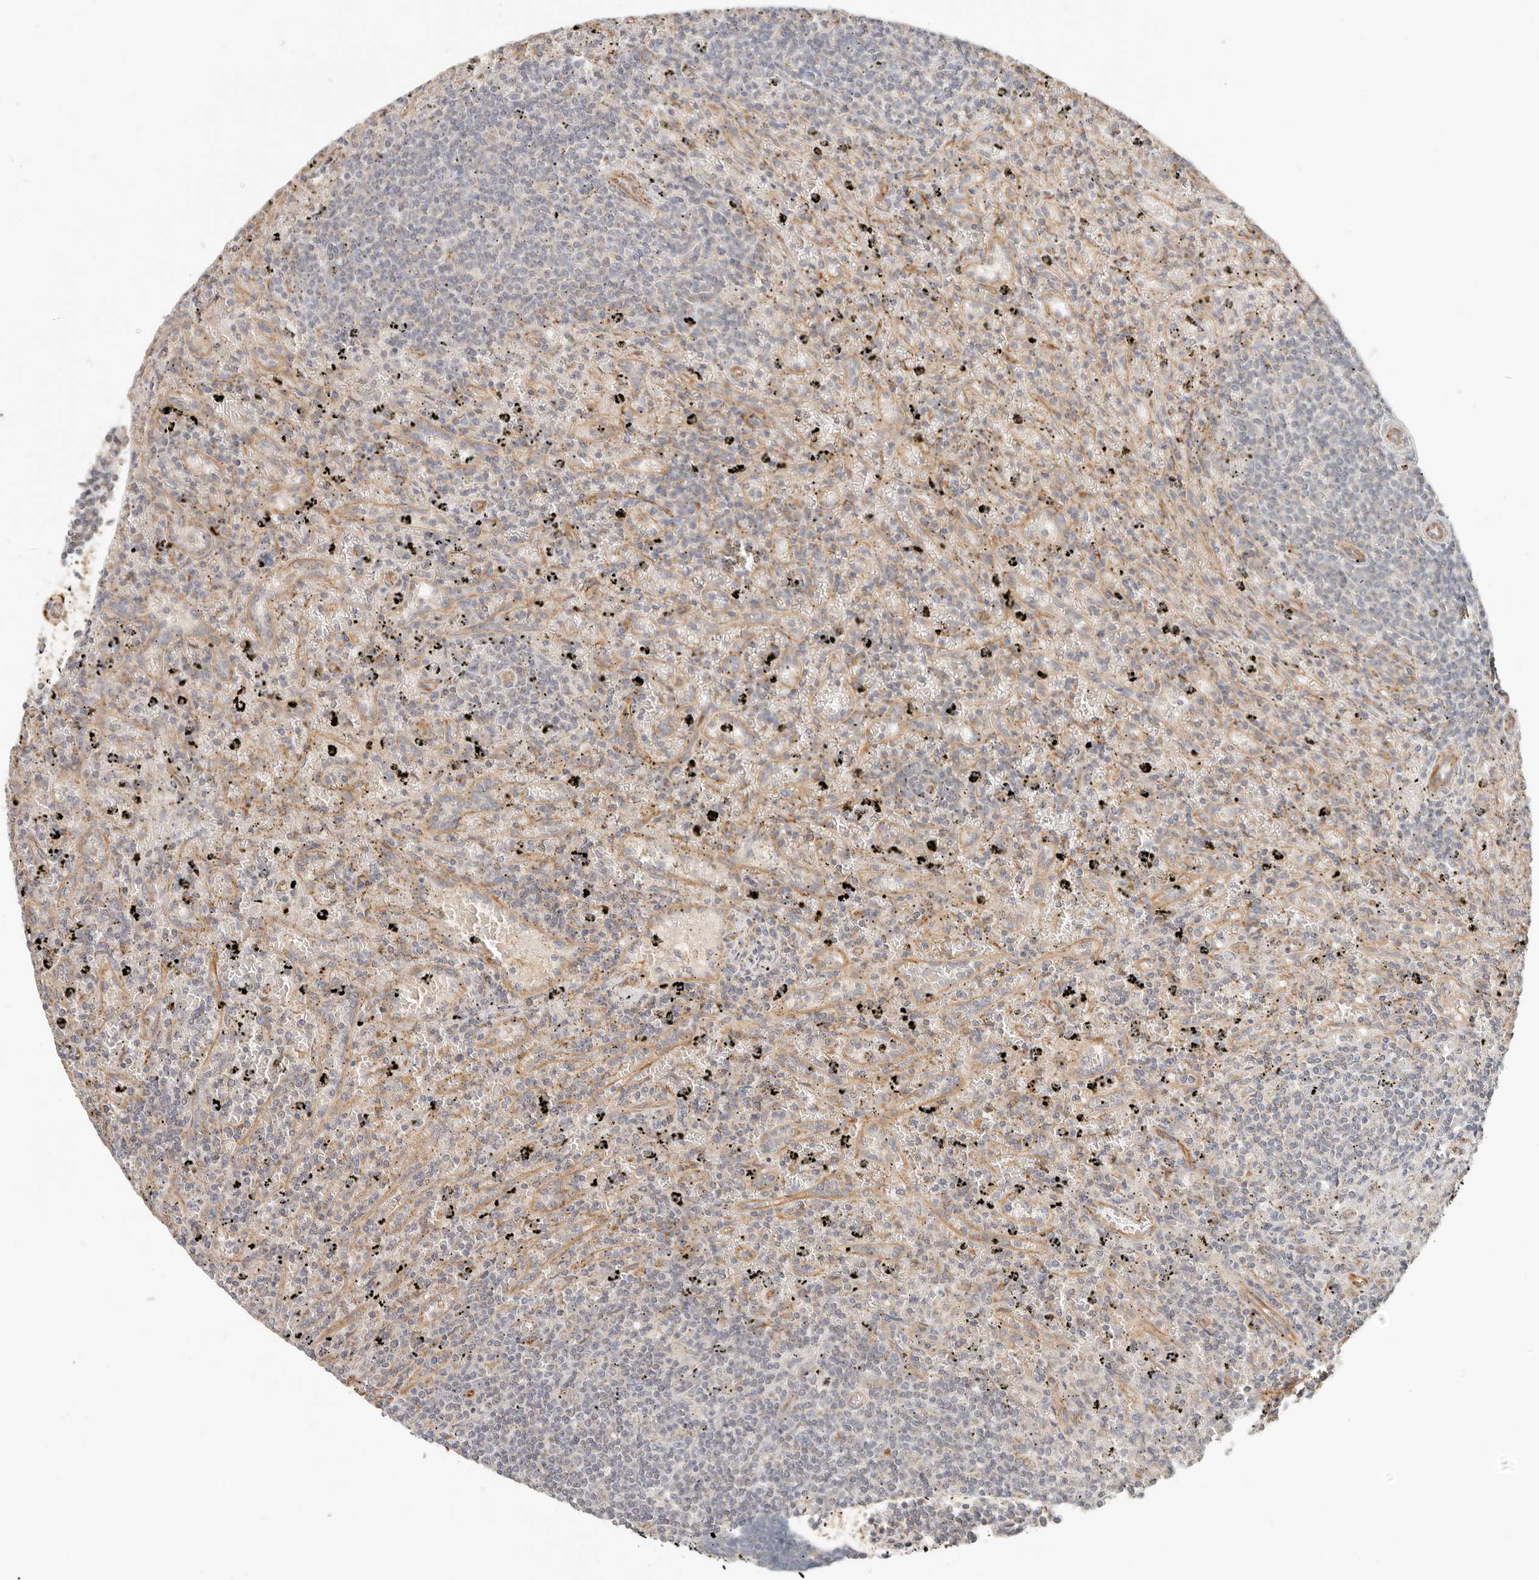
{"staining": {"intensity": "negative", "quantity": "none", "location": "none"}, "tissue": "lymphoma", "cell_type": "Tumor cells", "image_type": "cancer", "snomed": [{"axis": "morphology", "description": "Malignant lymphoma, non-Hodgkin's type, Low grade"}, {"axis": "topography", "description": "Spleen"}], "caption": "Lymphoma was stained to show a protein in brown. There is no significant staining in tumor cells.", "gene": "SPRING1", "patient": {"sex": "male", "age": 76}}